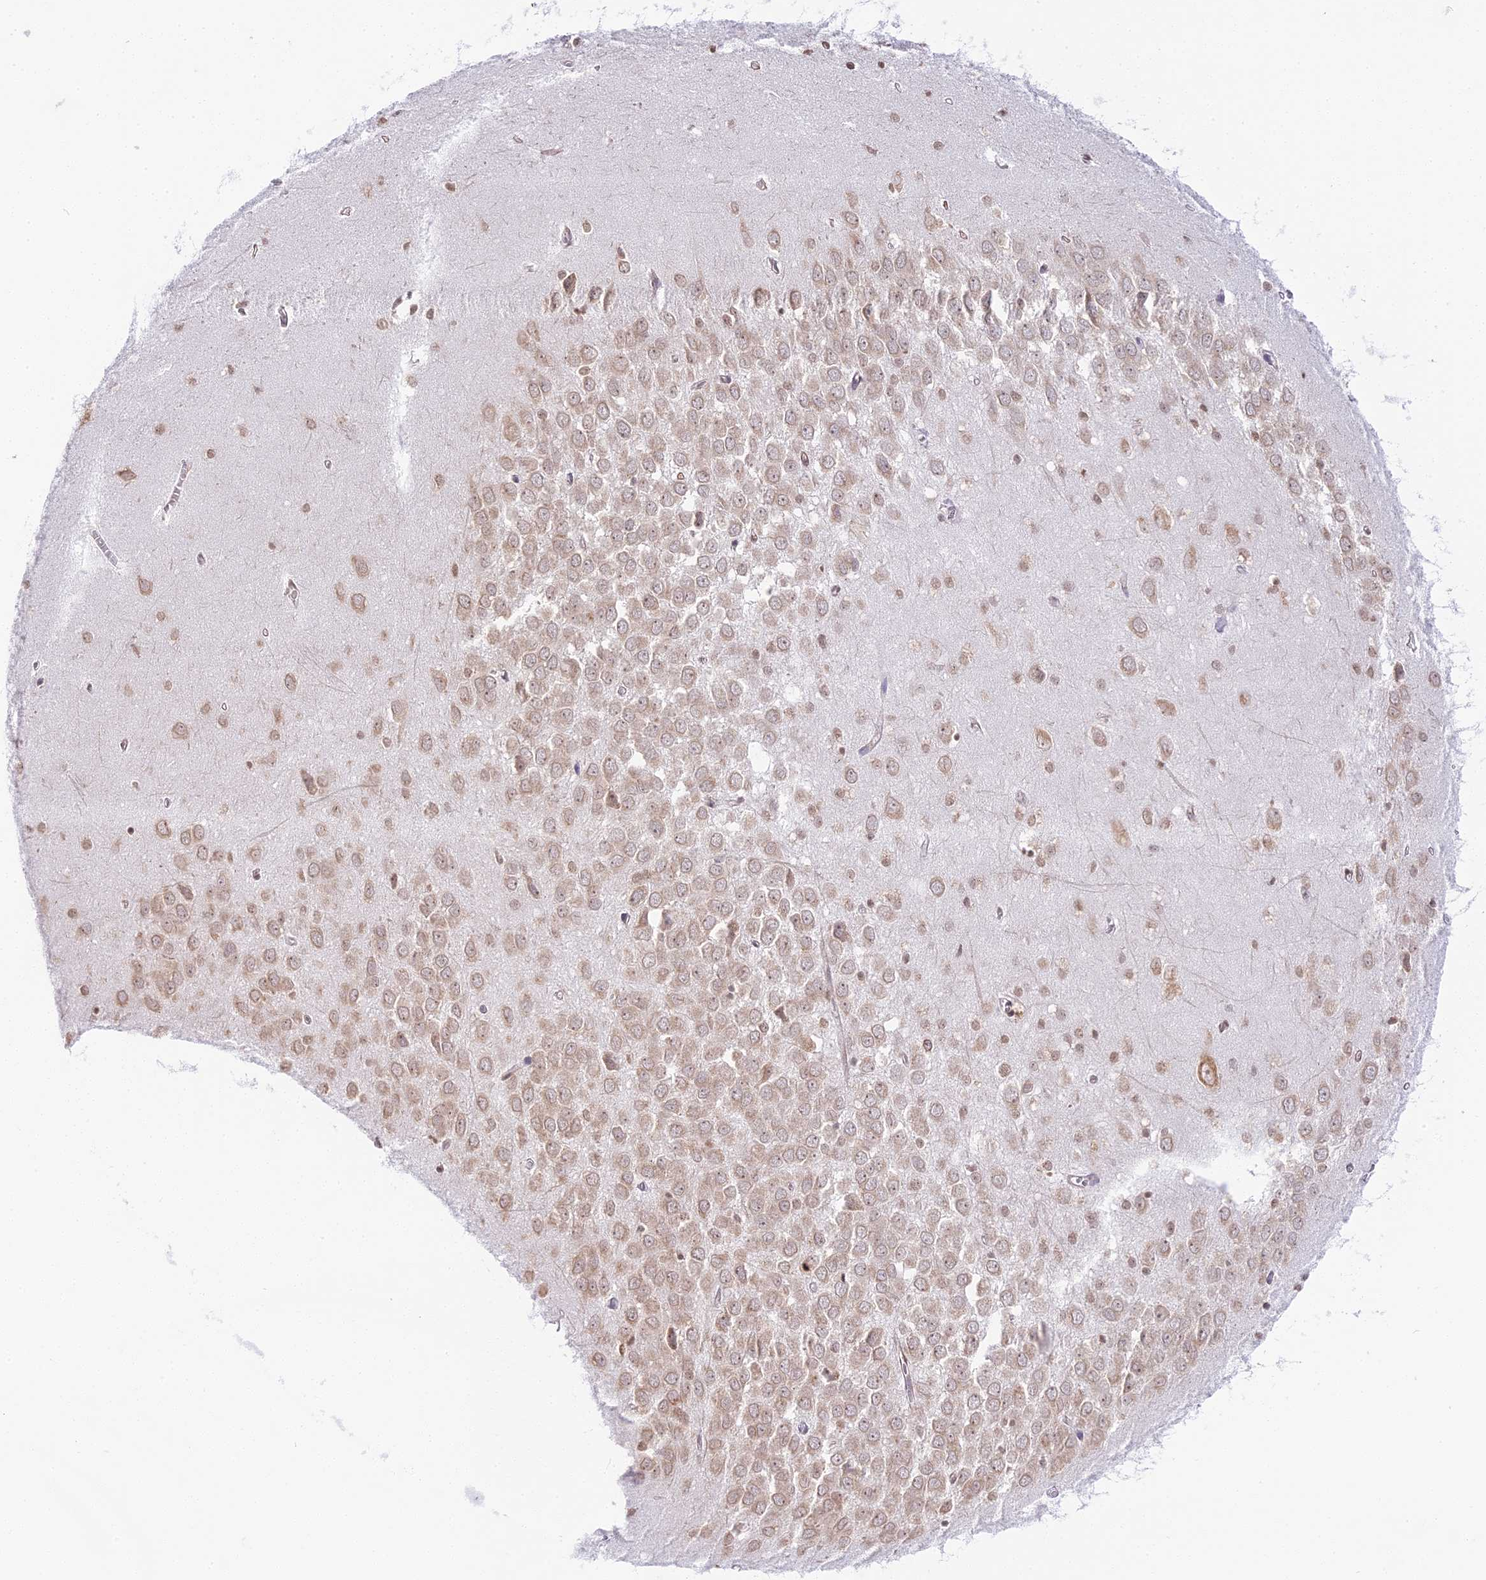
{"staining": {"intensity": "moderate", "quantity": "25%-75%", "location": "nuclear"}, "tissue": "hippocampus", "cell_type": "Glial cells", "image_type": "normal", "snomed": [{"axis": "morphology", "description": "Normal tissue, NOS"}, {"axis": "topography", "description": "Hippocampus"}], "caption": "Protein analysis of unremarkable hippocampus exhibits moderate nuclear expression in about 25%-75% of glial cells. Using DAB (brown) and hematoxylin (blue) stains, captured at high magnification using brightfield microscopy.", "gene": "HEATR5B", "patient": {"sex": "female", "age": 64}}